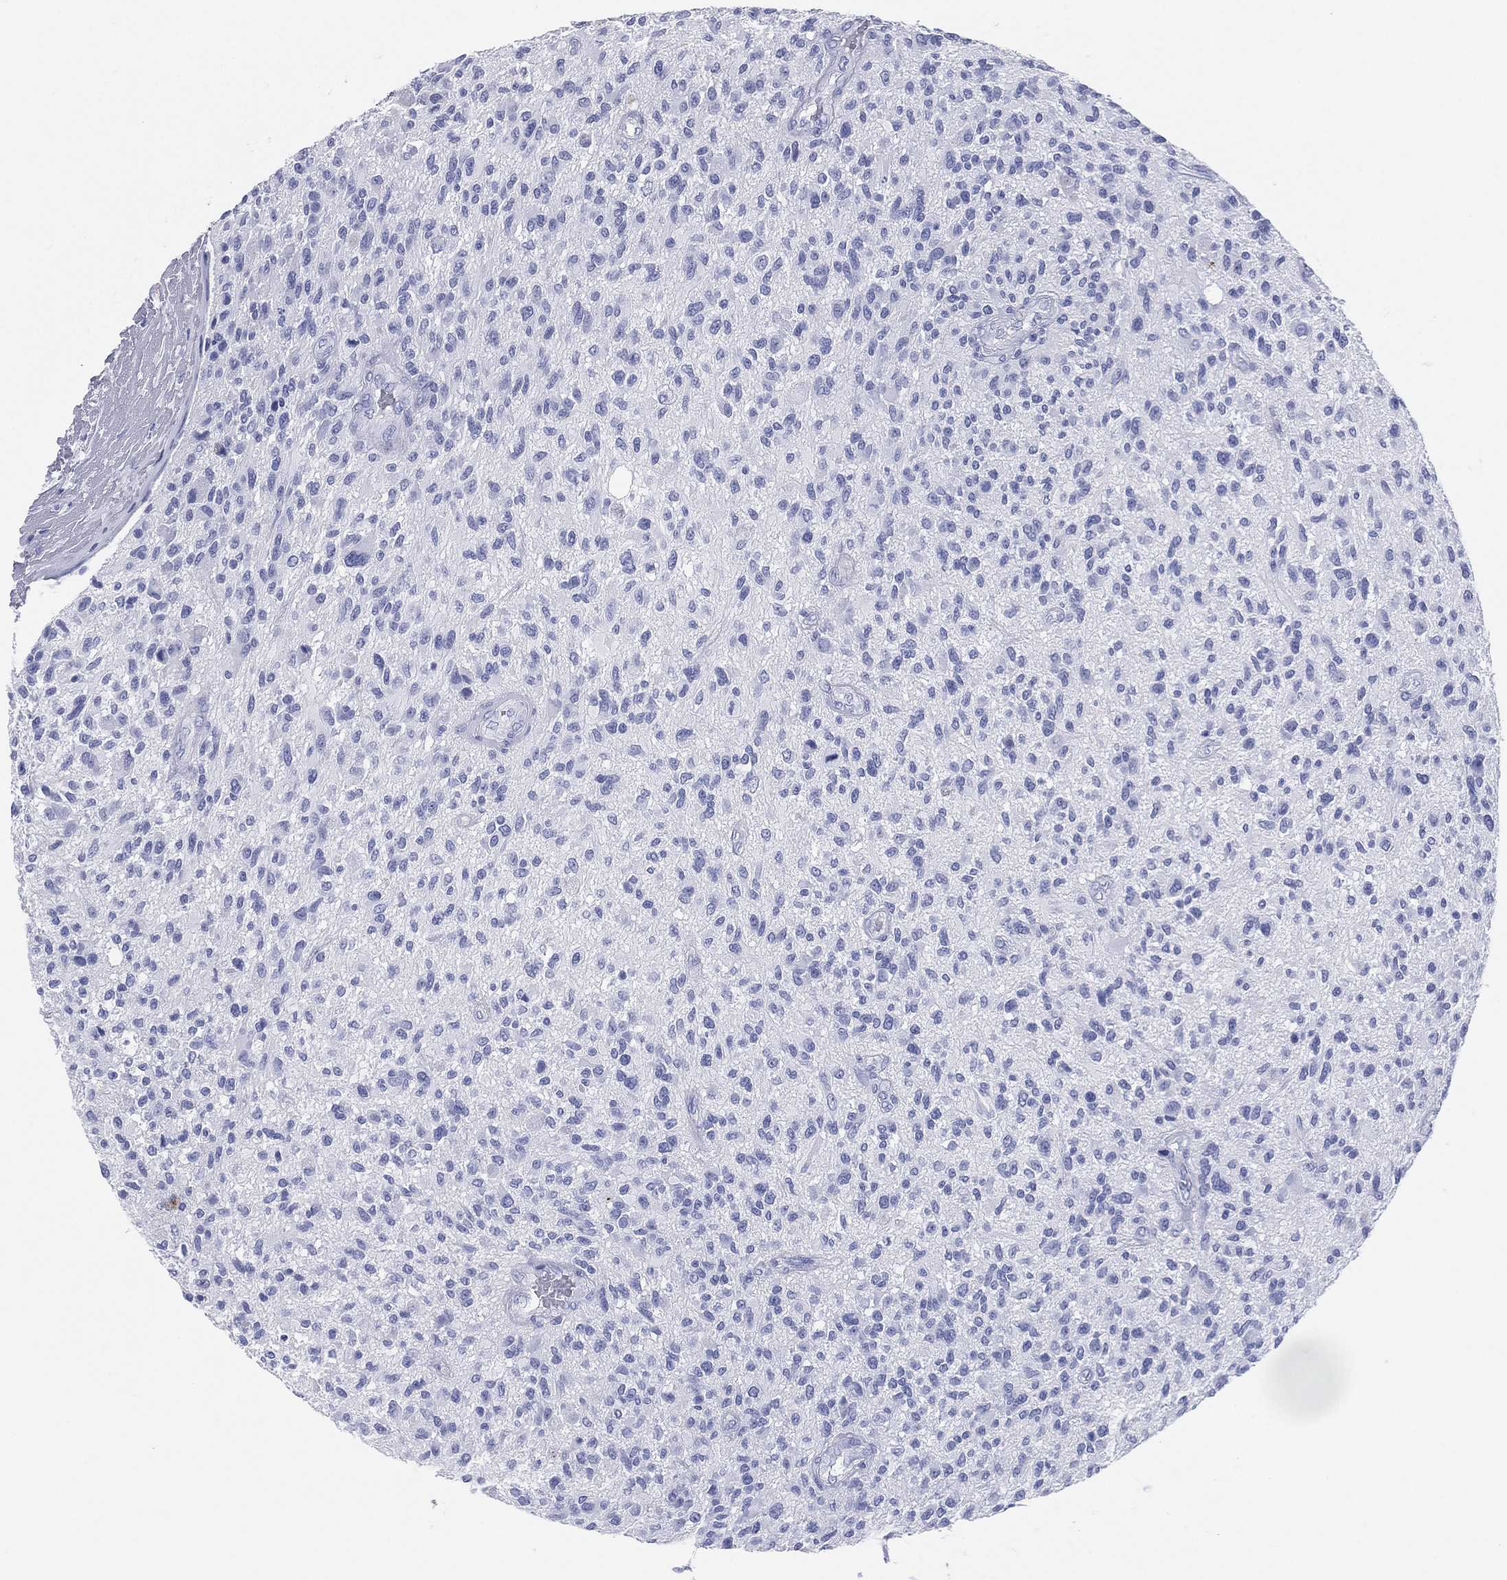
{"staining": {"intensity": "negative", "quantity": "none", "location": "none"}, "tissue": "glioma", "cell_type": "Tumor cells", "image_type": "cancer", "snomed": [{"axis": "morphology", "description": "Glioma, malignant, High grade"}, {"axis": "topography", "description": "Brain"}], "caption": "Tumor cells show no significant protein positivity in glioma. The staining was performed using DAB to visualize the protein expression in brown, while the nuclei were stained in blue with hematoxylin (Magnification: 20x).", "gene": "CD79A", "patient": {"sex": "male", "age": 47}}